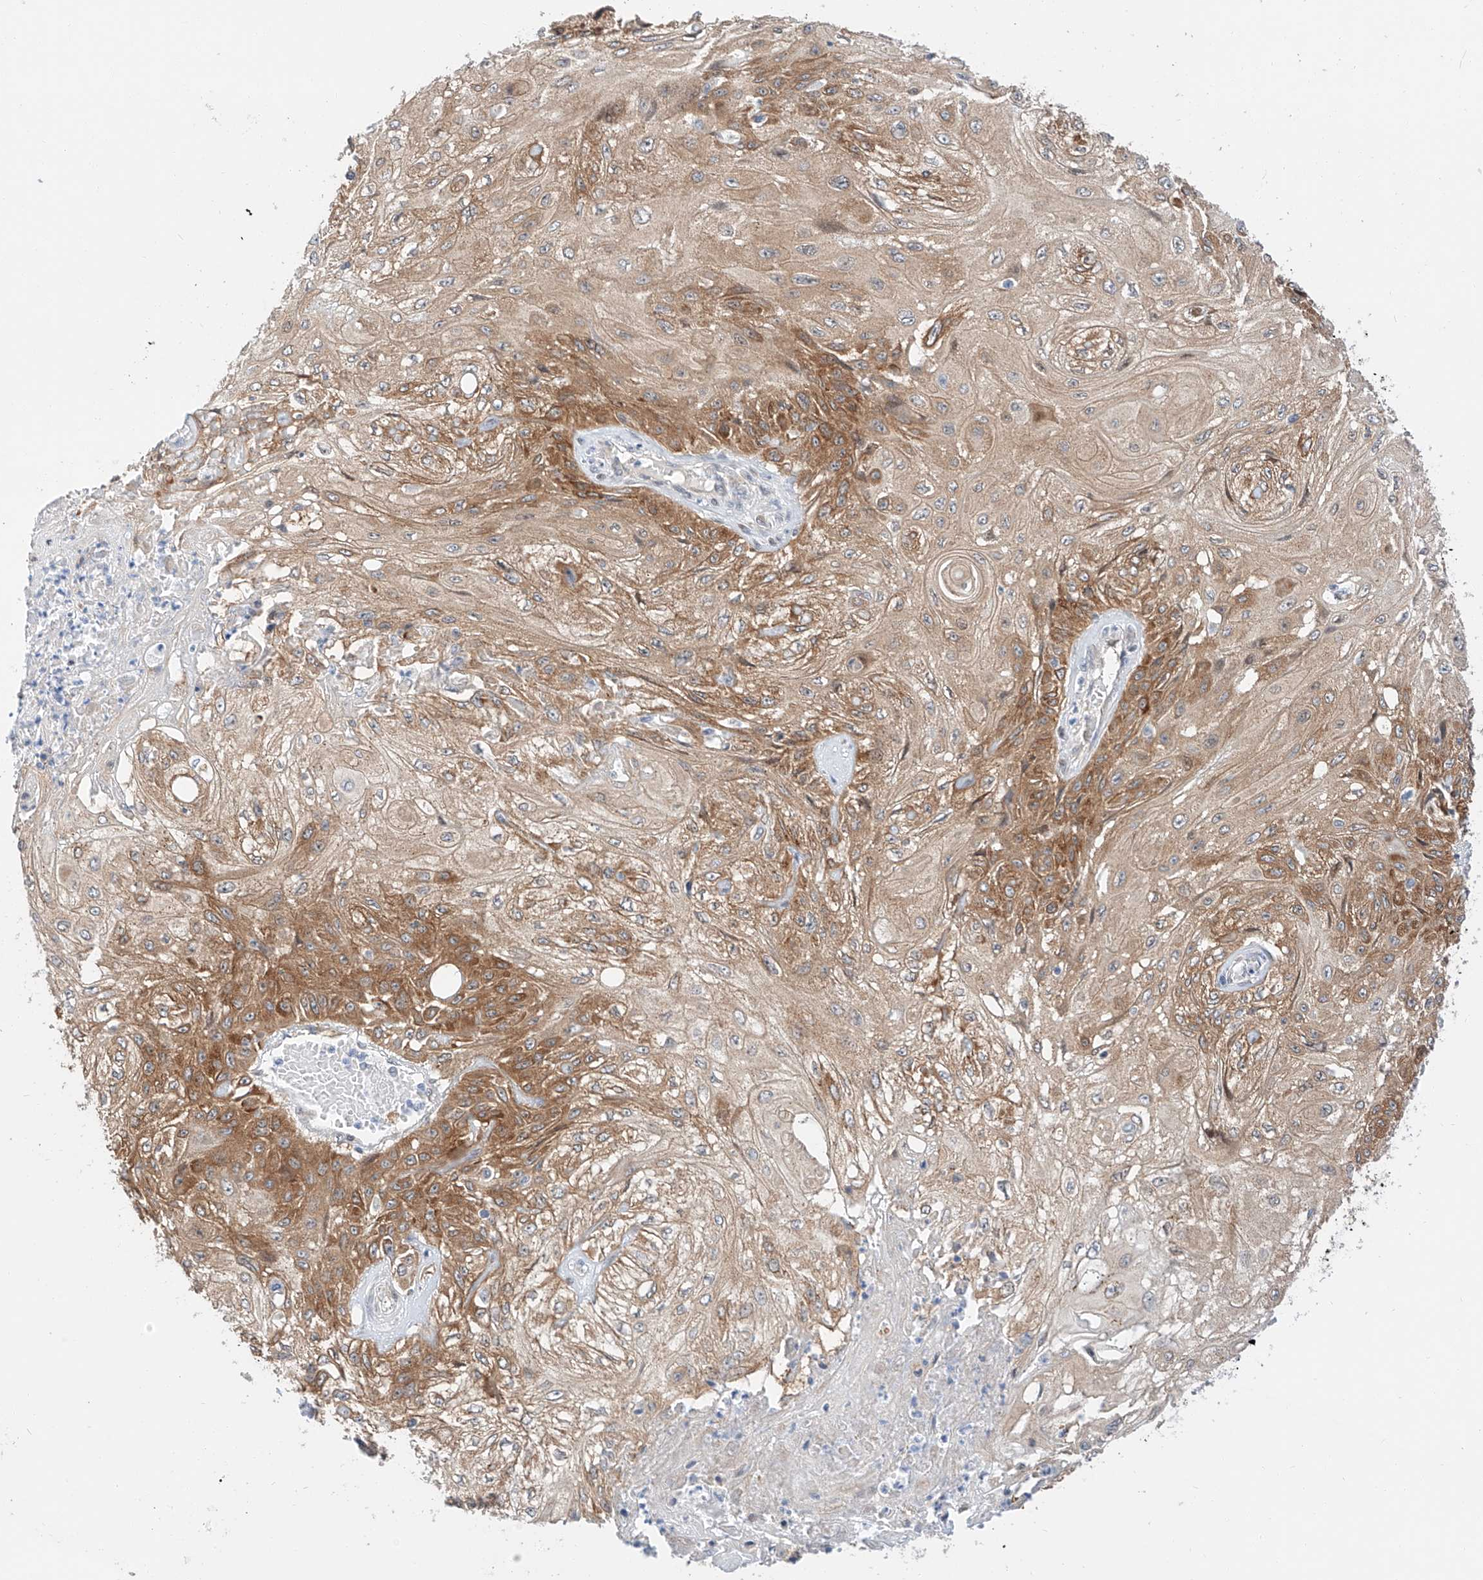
{"staining": {"intensity": "moderate", "quantity": ">75%", "location": "cytoplasmic/membranous"}, "tissue": "skin cancer", "cell_type": "Tumor cells", "image_type": "cancer", "snomed": [{"axis": "morphology", "description": "Squamous cell carcinoma, NOS"}, {"axis": "morphology", "description": "Squamous cell carcinoma, metastatic, NOS"}, {"axis": "topography", "description": "Skin"}, {"axis": "topography", "description": "Lymph node"}], "caption": "Moderate cytoplasmic/membranous protein staining is appreciated in approximately >75% of tumor cells in skin metastatic squamous cell carcinoma.", "gene": "CARMIL1", "patient": {"sex": "male", "age": 75}}